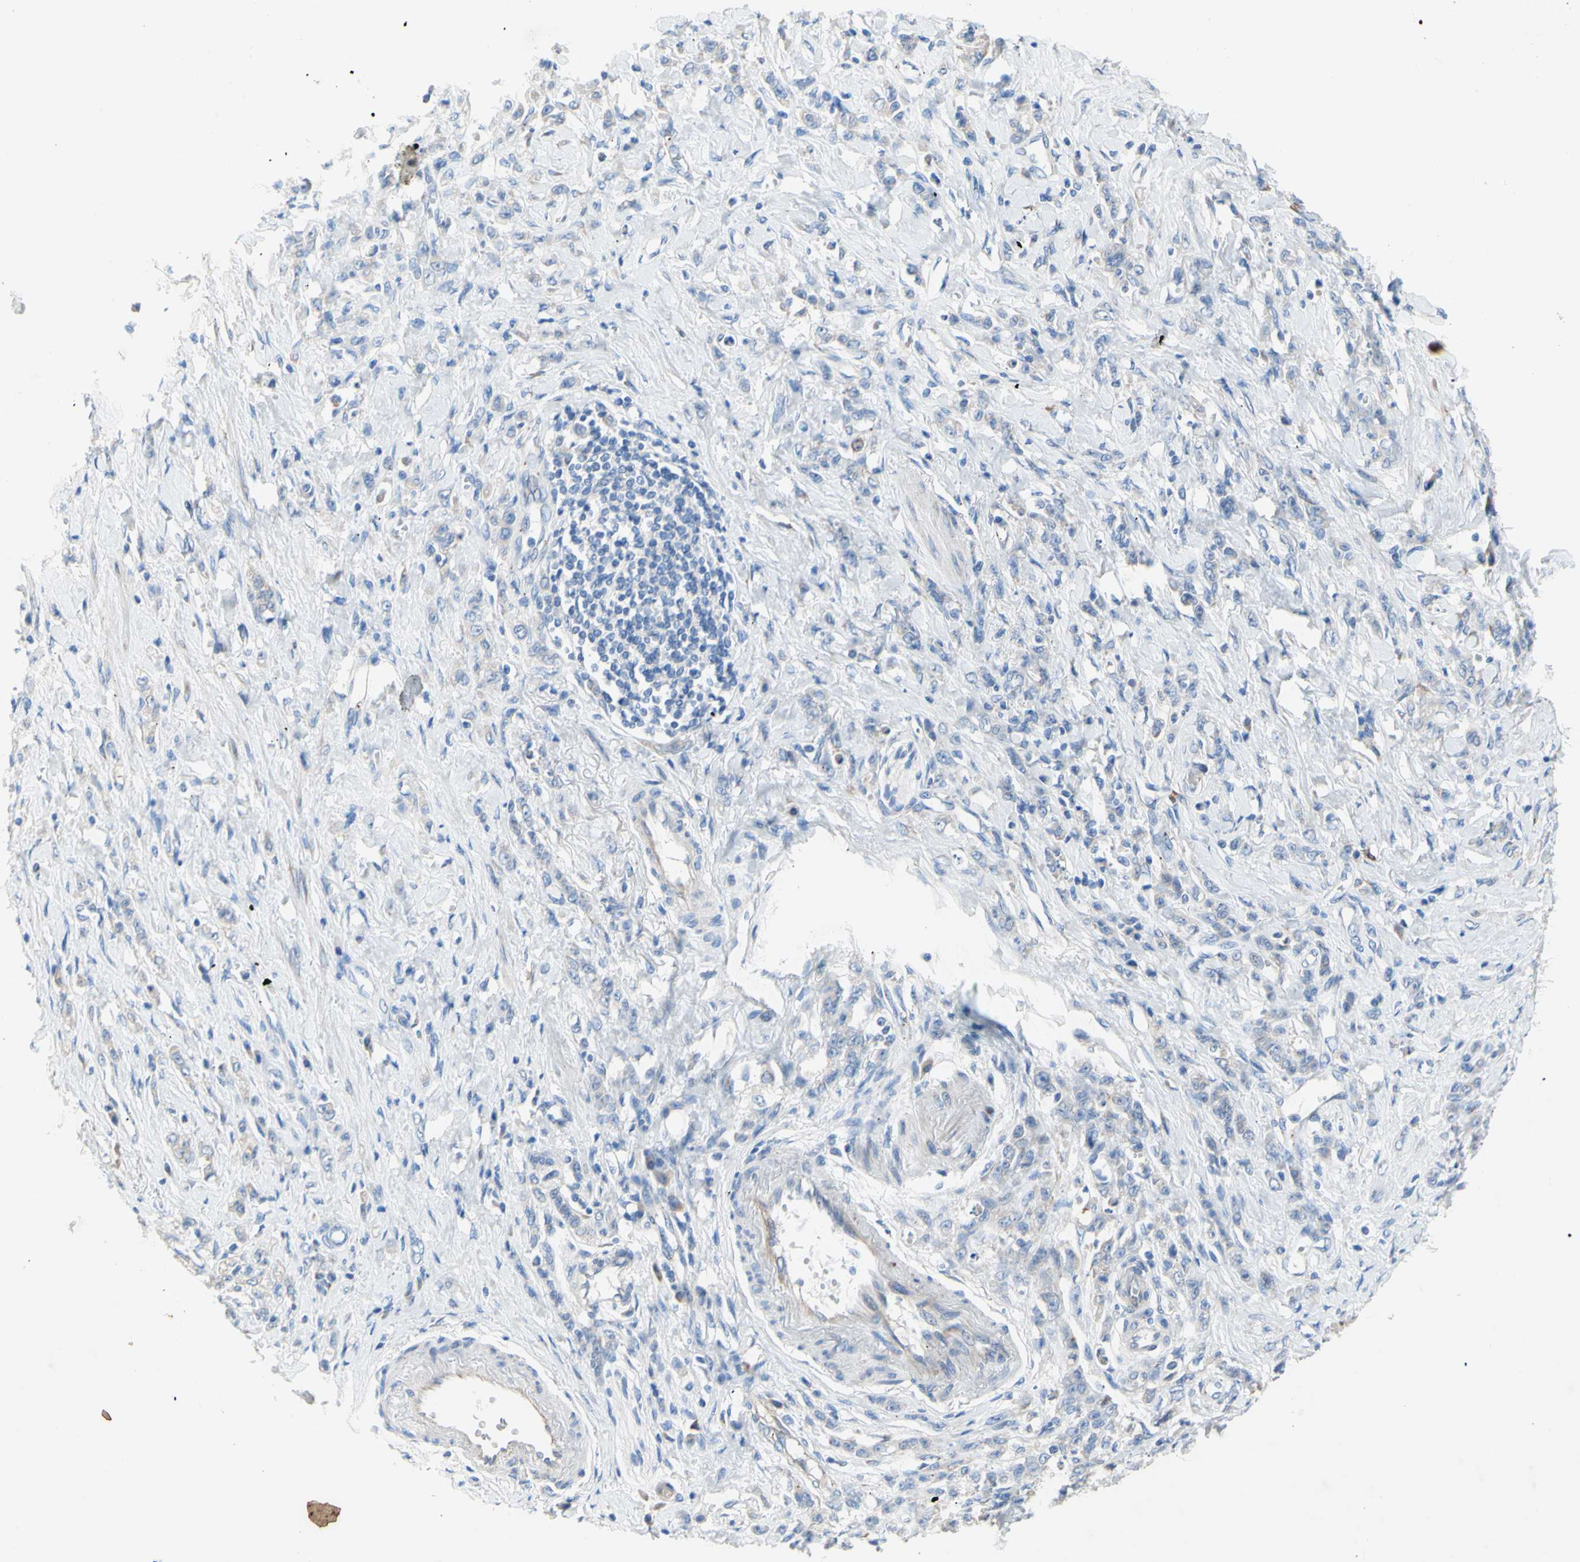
{"staining": {"intensity": "negative", "quantity": "none", "location": "none"}, "tissue": "stomach cancer", "cell_type": "Tumor cells", "image_type": "cancer", "snomed": [{"axis": "morphology", "description": "Adenocarcinoma, NOS"}, {"axis": "topography", "description": "Stomach"}], "caption": "Immunohistochemistry (IHC) photomicrograph of neoplastic tissue: adenocarcinoma (stomach) stained with DAB (3,3'-diaminobenzidine) reveals no significant protein staining in tumor cells.", "gene": "TMIGD2", "patient": {"sex": "male", "age": 82}}